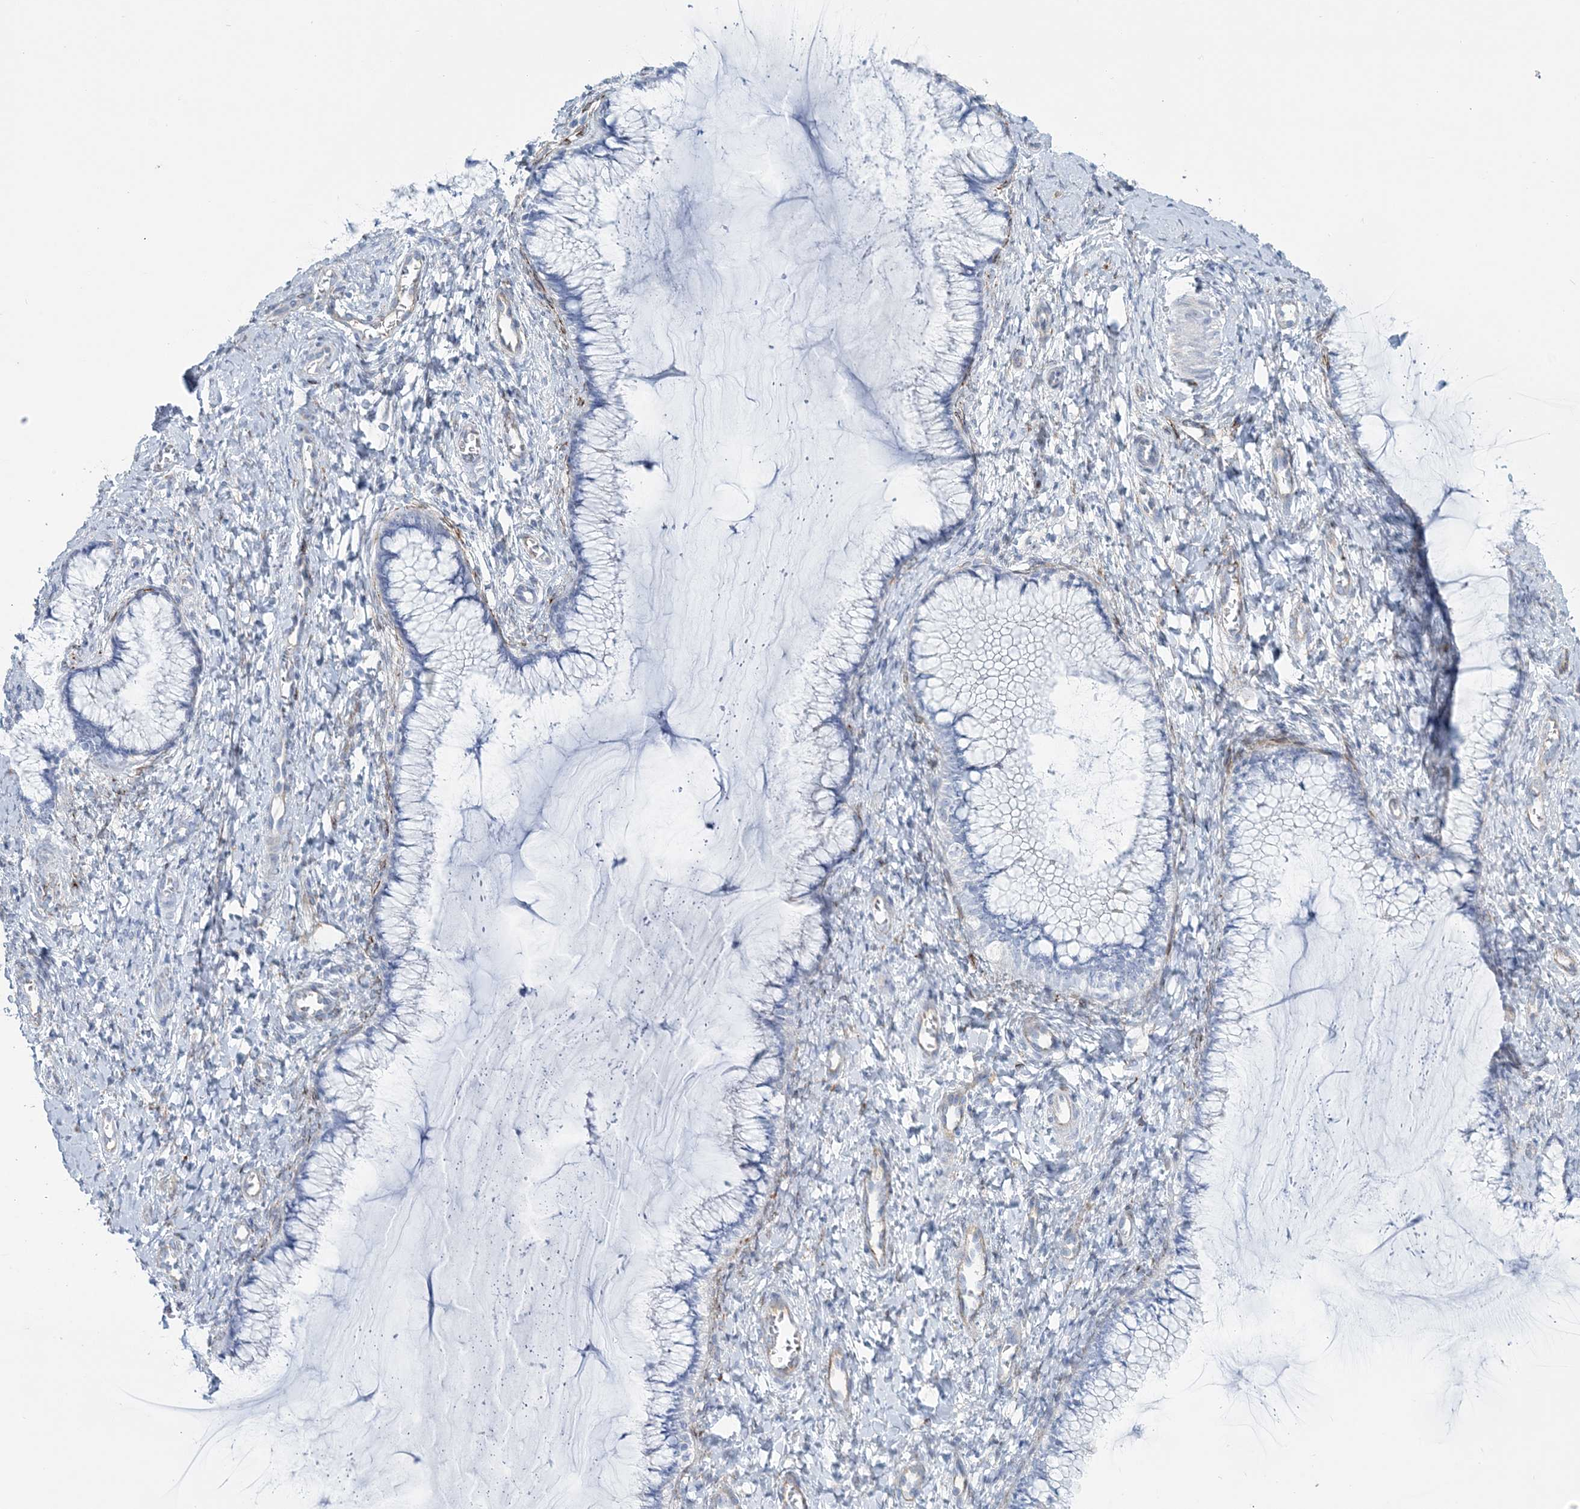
{"staining": {"intensity": "negative", "quantity": "none", "location": "none"}, "tissue": "cervix", "cell_type": "Glandular cells", "image_type": "normal", "snomed": [{"axis": "morphology", "description": "Normal tissue, NOS"}, {"axis": "morphology", "description": "Adenocarcinoma, NOS"}, {"axis": "topography", "description": "Cervix"}], "caption": "A high-resolution image shows immunohistochemistry (IHC) staining of normal cervix, which exhibits no significant staining in glandular cells. (DAB (3,3'-diaminobenzidine) immunohistochemistry (IHC) visualized using brightfield microscopy, high magnification).", "gene": "RAB11FIP5", "patient": {"sex": "female", "age": 29}}